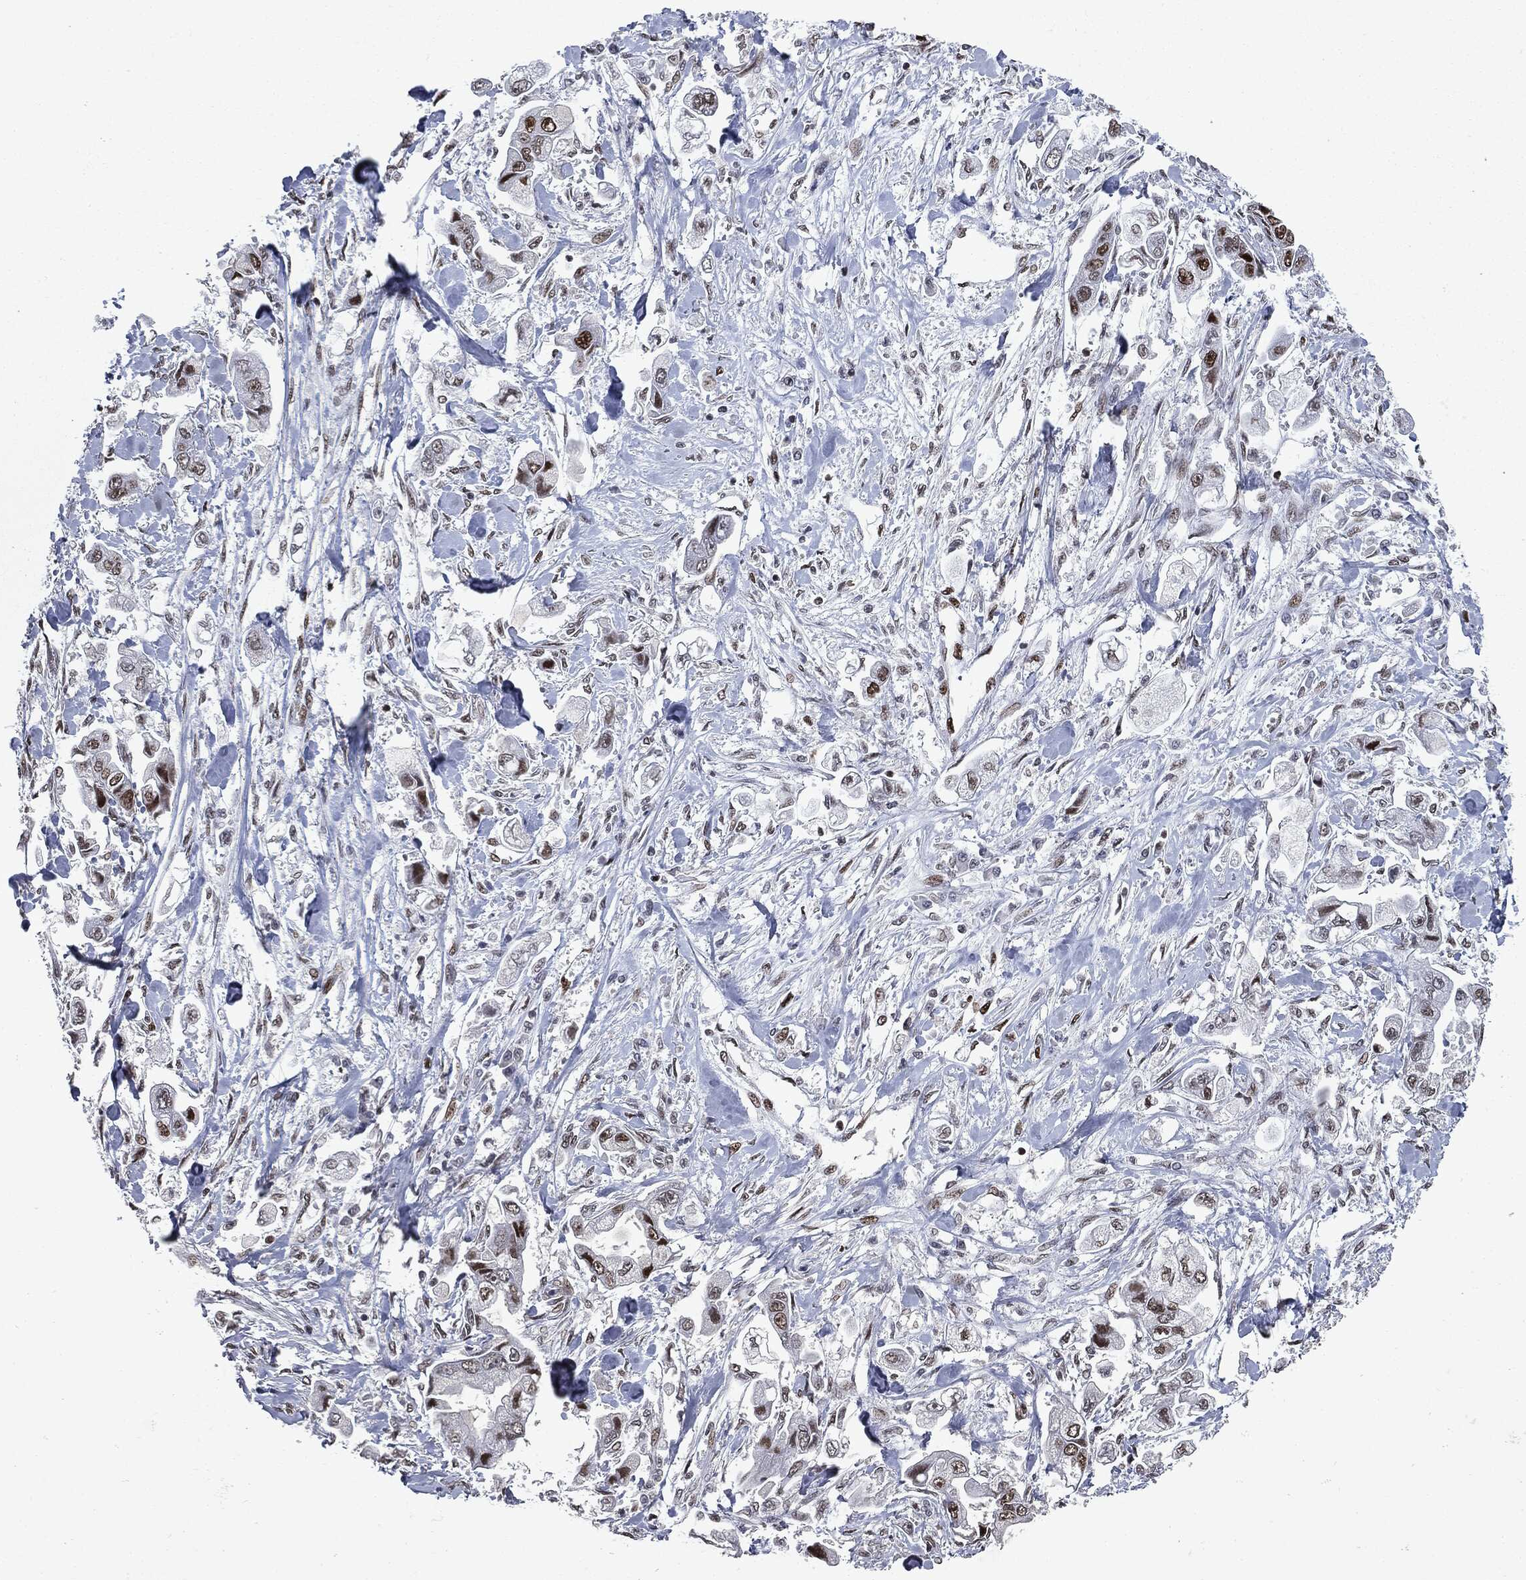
{"staining": {"intensity": "moderate", "quantity": ">75%", "location": "nuclear"}, "tissue": "stomach cancer", "cell_type": "Tumor cells", "image_type": "cancer", "snomed": [{"axis": "morphology", "description": "Adenocarcinoma, NOS"}, {"axis": "topography", "description": "Stomach"}], "caption": "Tumor cells exhibit medium levels of moderate nuclear expression in approximately >75% of cells in human stomach cancer.", "gene": "MSH2", "patient": {"sex": "male", "age": 62}}